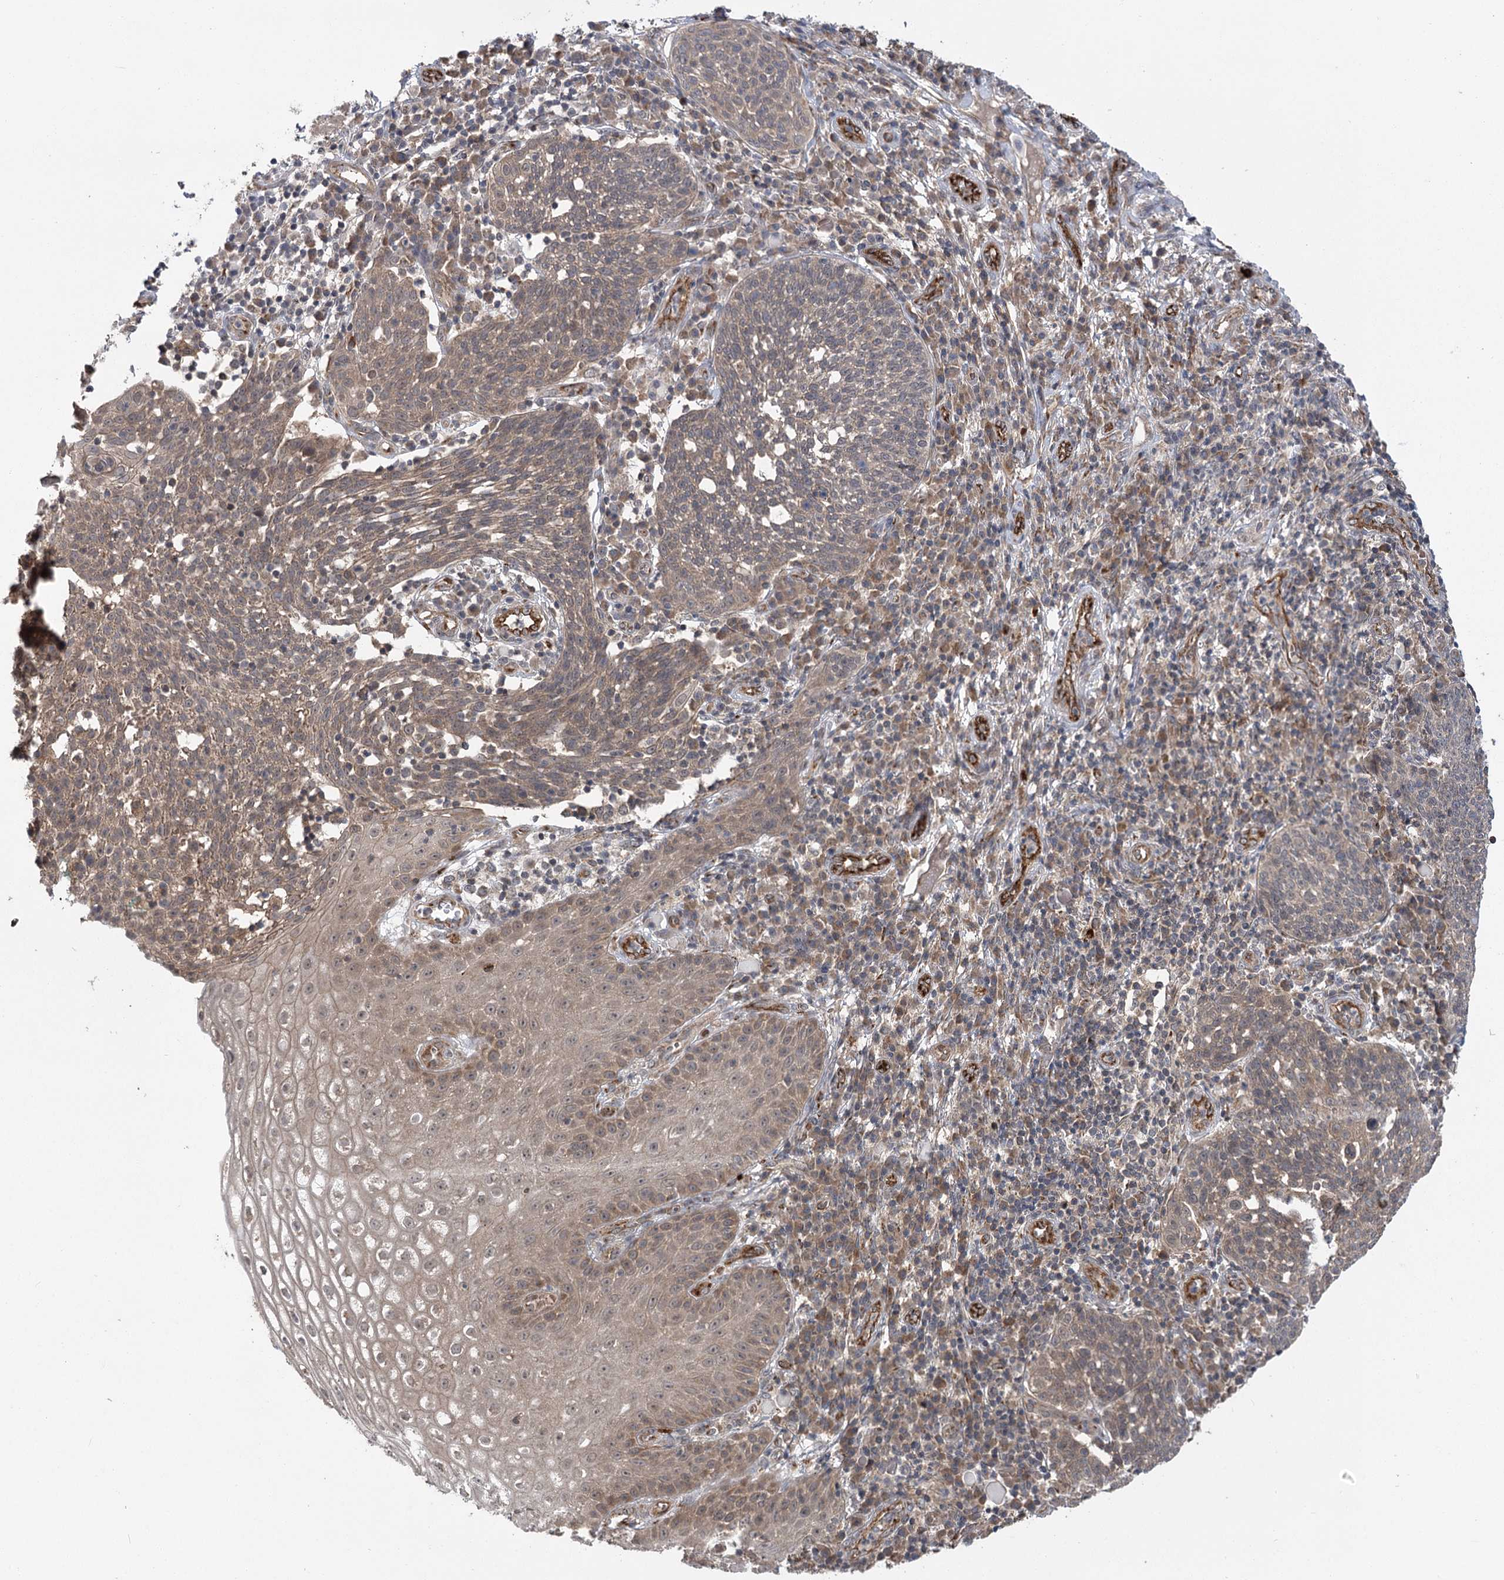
{"staining": {"intensity": "weak", "quantity": ">75%", "location": "cytoplasmic/membranous"}, "tissue": "cervical cancer", "cell_type": "Tumor cells", "image_type": "cancer", "snomed": [{"axis": "morphology", "description": "Squamous cell carcinoma, NOS"}, {"axis": "topography", "description": "Cervix"}], "caption": "This is an image of immunohistochemistry staining of cervical squamous cell carcinoma, which shows weak staining in the cytoplasmic/membranous of tumor cells.", "gene": "CARD19", "patient": {"sex": "female", "age": 34}}